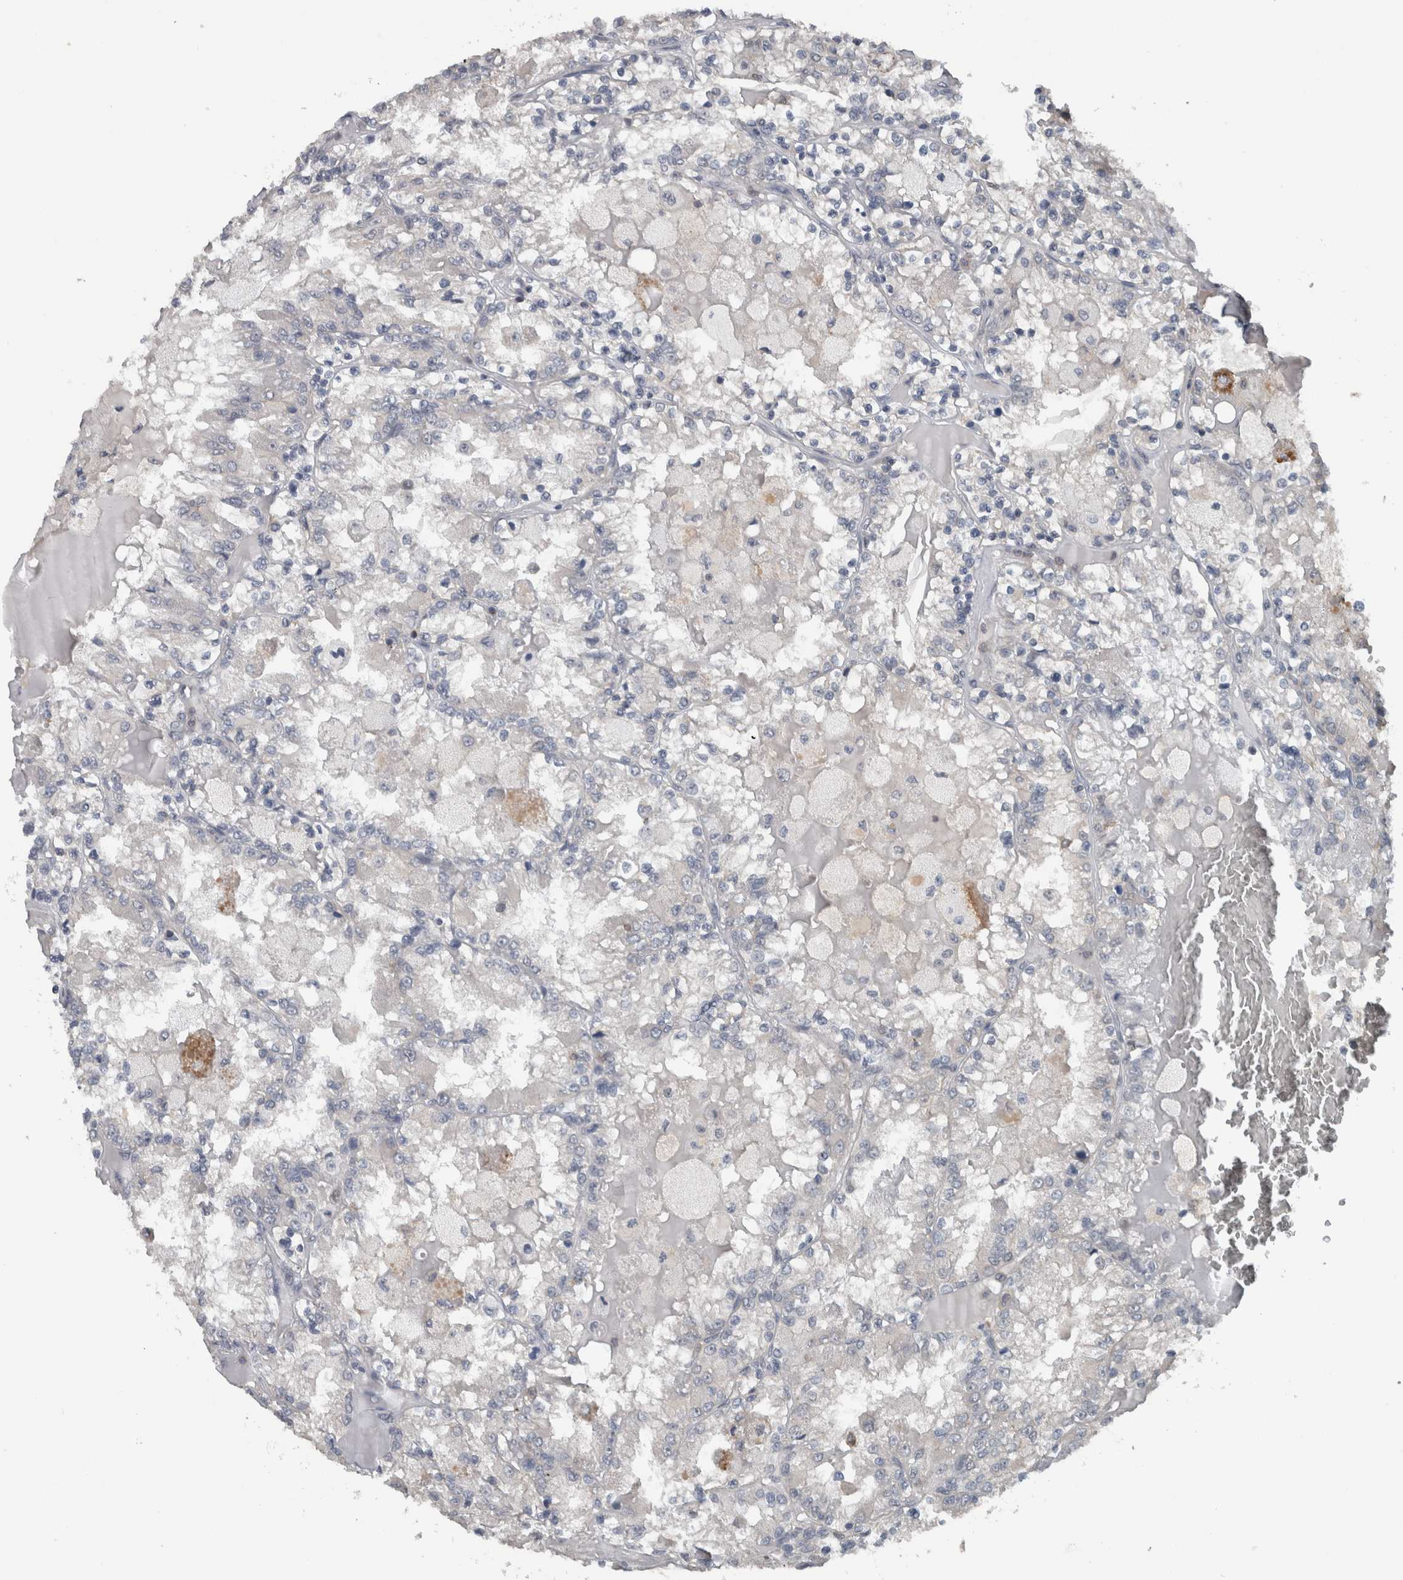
{"staining": {"intensity": "negative", "quantity": "none", "location": "none"}, "tissue": "renal cancer", "cell_type": "Tumor cells", "image_type": "cancer", "snomed": [{"axis": "morphology", "description": "Adenocarcinoma, NOS"}, {"axis": "topography", "description": "Kidney"}], "caption": "Immunohistochemical staining of renal cancer (adenocarcinoma) exhibits no significant staining in tumor cells.", "gene": "ZBTB21", "patient": {"sex": "female", "age": 56}}